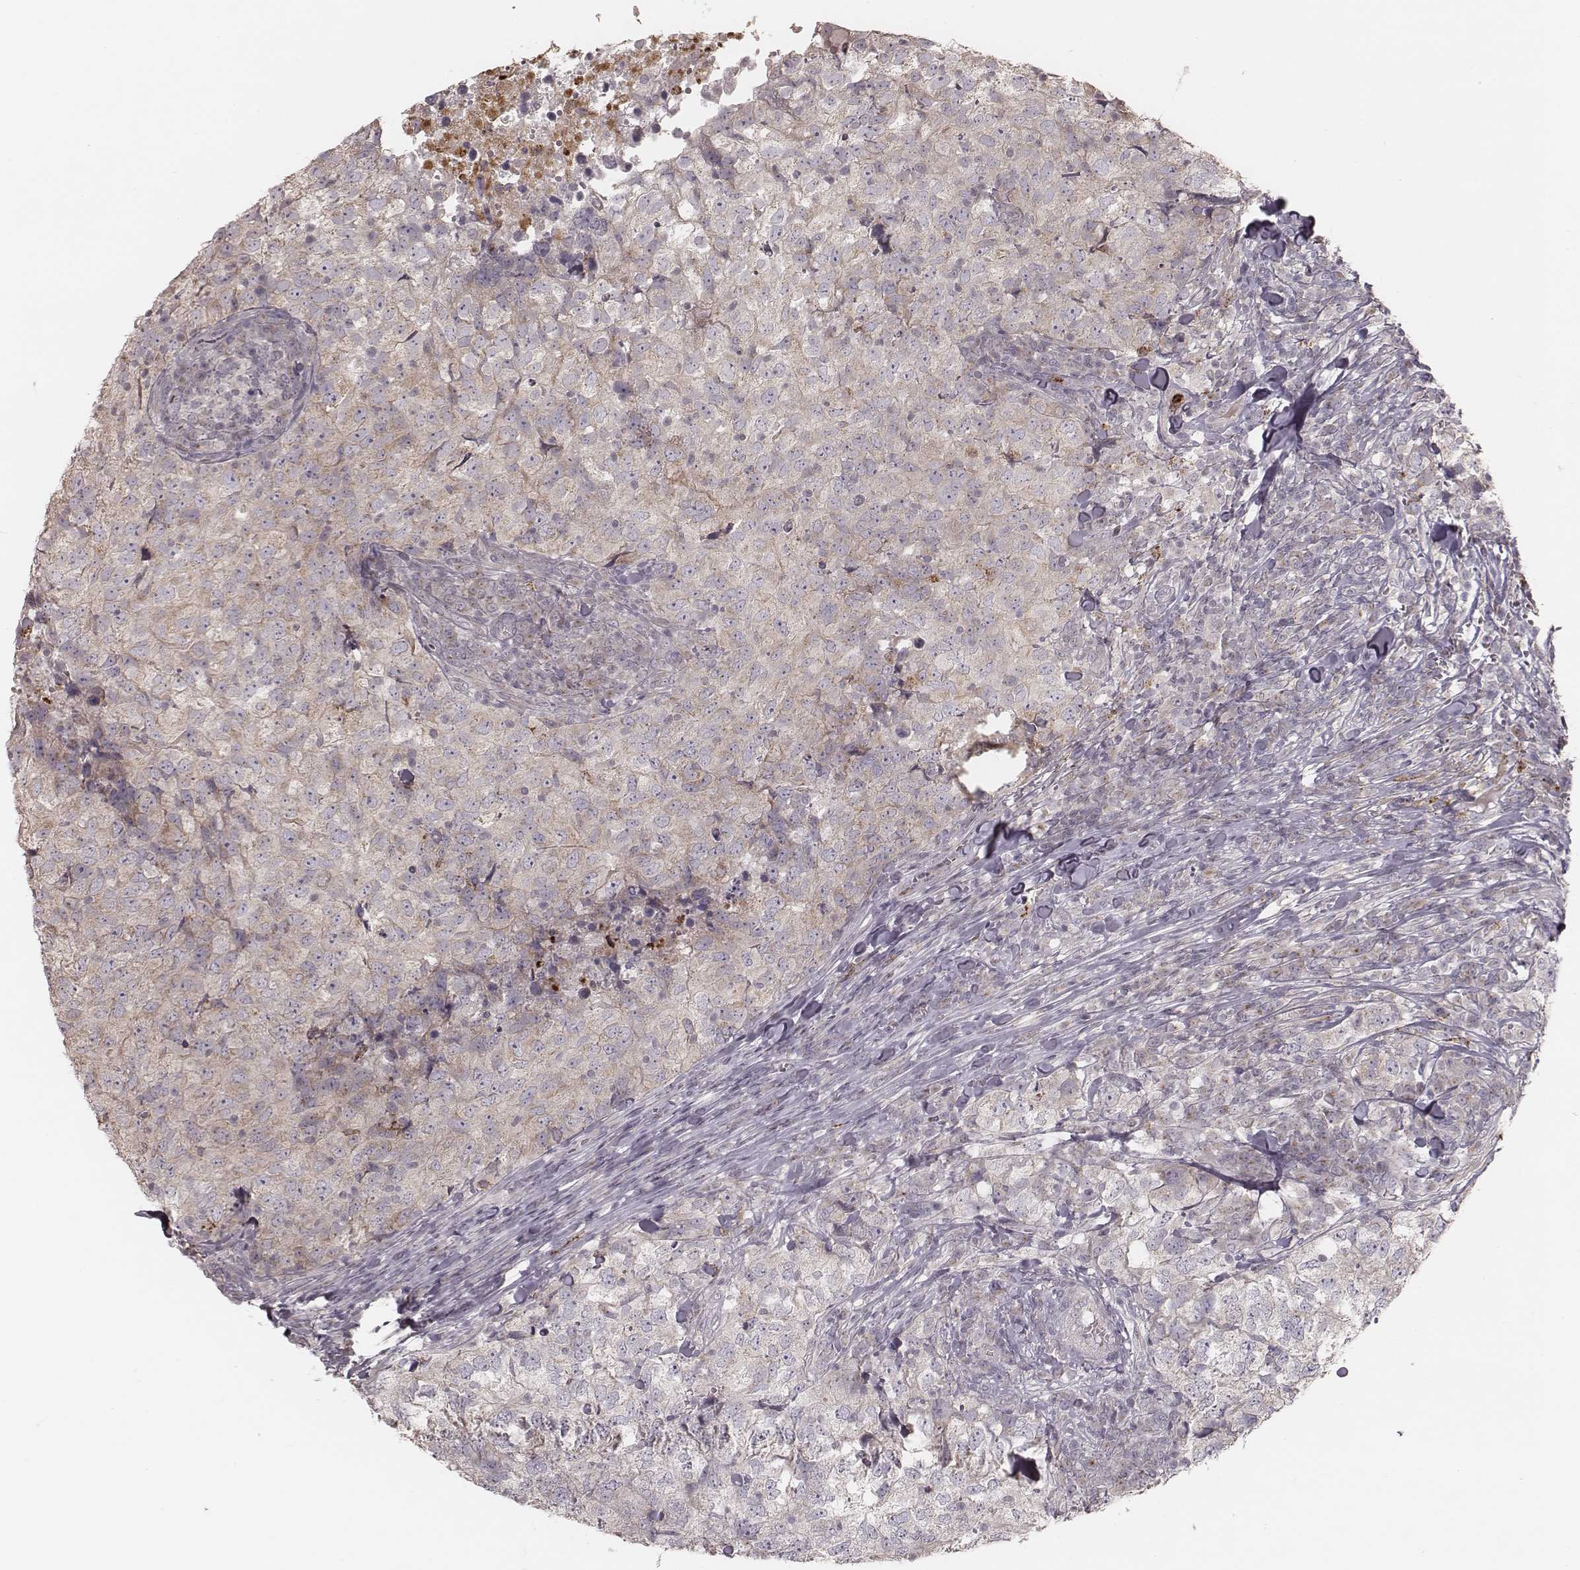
{"staining": {"intensity": "weak", "quantity": "<25%", "location": "cytoplasmic/membranous"}, "tissue": "breast cancer", "cell_type": "Tumor cells", "image_type": "cancer", "snomed": [{"axis": "morphology", "description": "Duct carcinoma"}, {"axis": "topography", "description": "Breast"}], "caption": "Immunohistochemical staining of breast cancer (infiltrating ductal carcinoma) demonstrates no significant staining in tumor cells. (DAB immunohistochemistry with hematoxylin counter stain).", "gene": "ABCA7", "patient": {"sex": "female", "age": 30}}